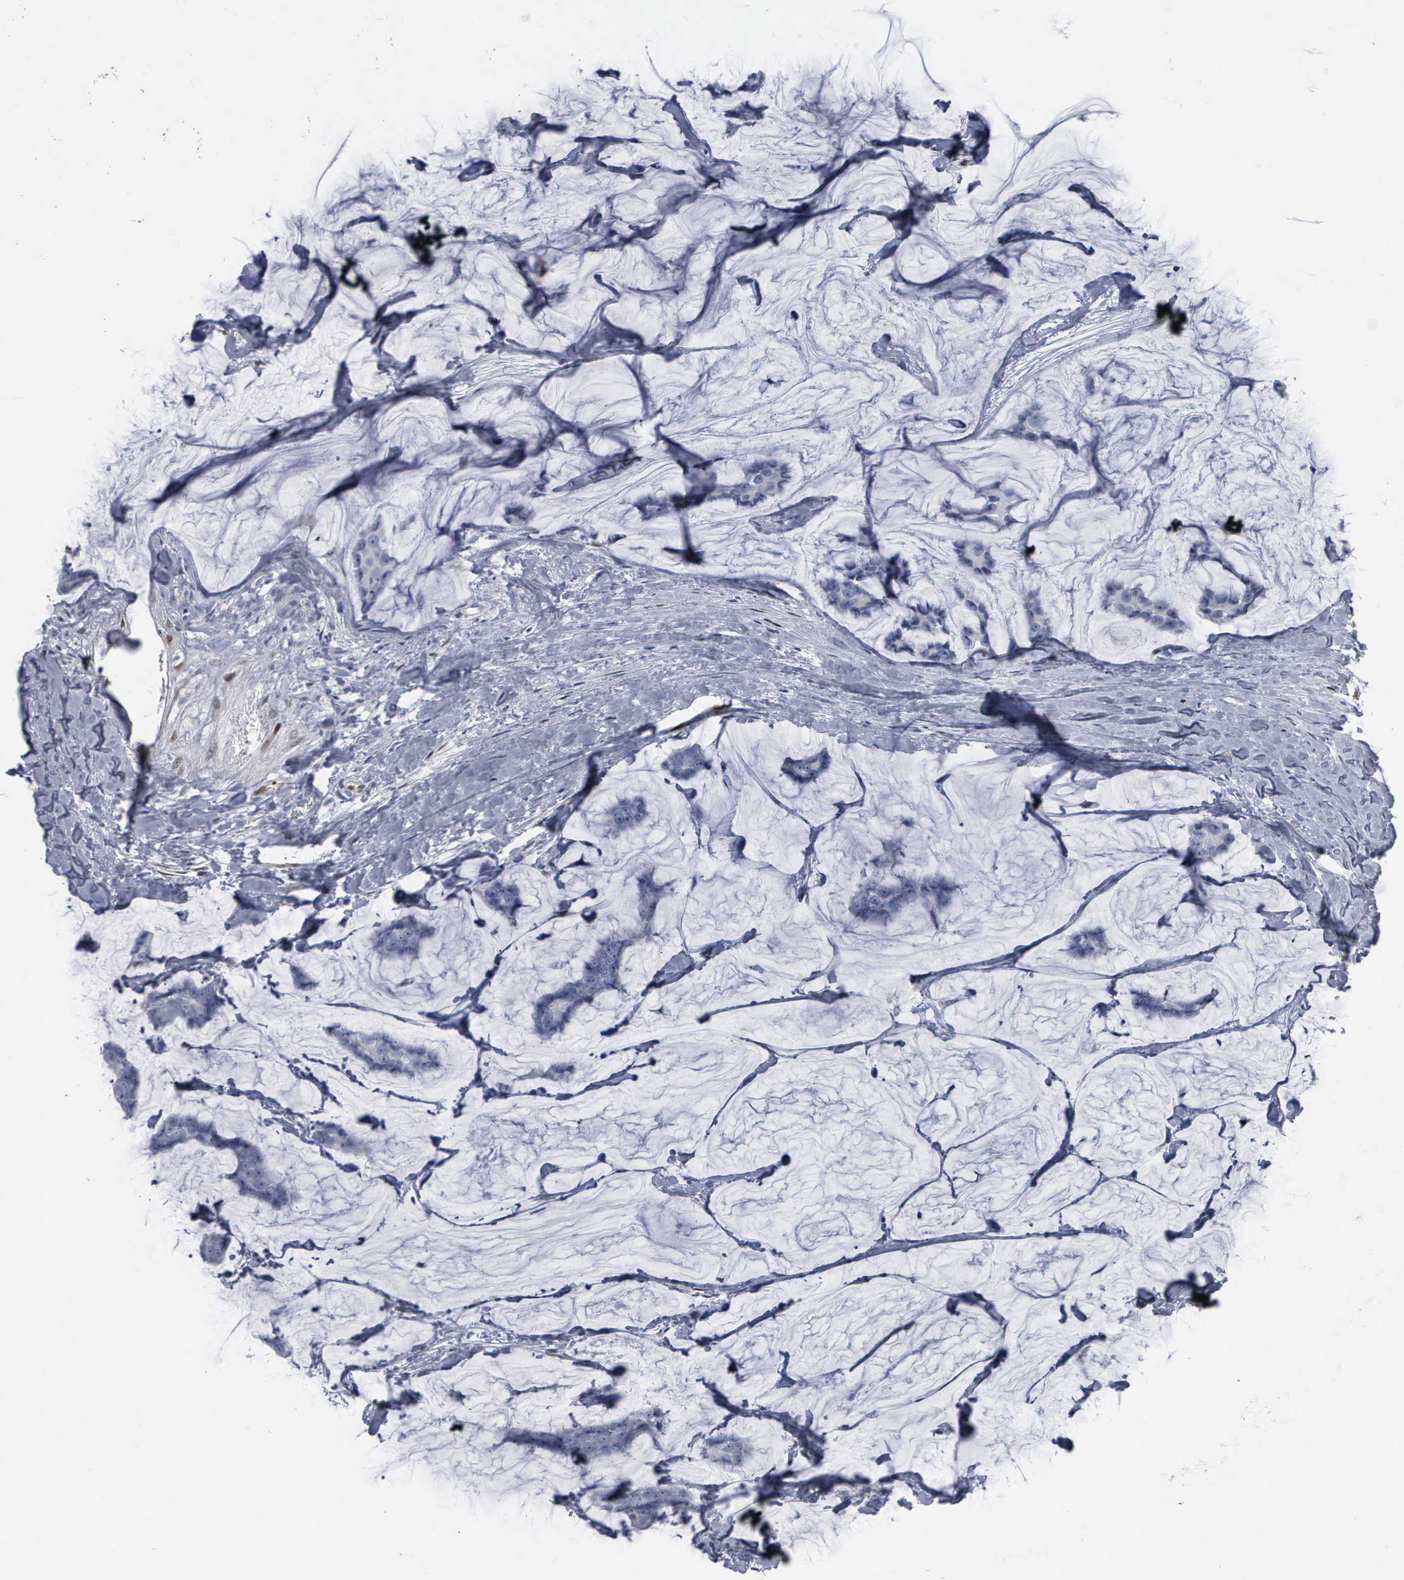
{"staining": {"intensity": "negative", "quantity": "none", "location": "none"}, "tissue": "breast cancer", "cell_type": "Tumor cells", "image_type": "cancer", "snomed": [{"axis": "morphology", "description": "Normal tissue, NOS"}, {"axis": "morphology", "description": "Duct carcinoma"}, {"axis": "topography", "description": "Breast"}], "caption": "A photomicrograph of breast infiltrating ductal carcinoma stained for a protein demonstrates no brown staining in tumor cells.", "gene": "FGF2", "patient": {"sex": "female", "age": 50}}